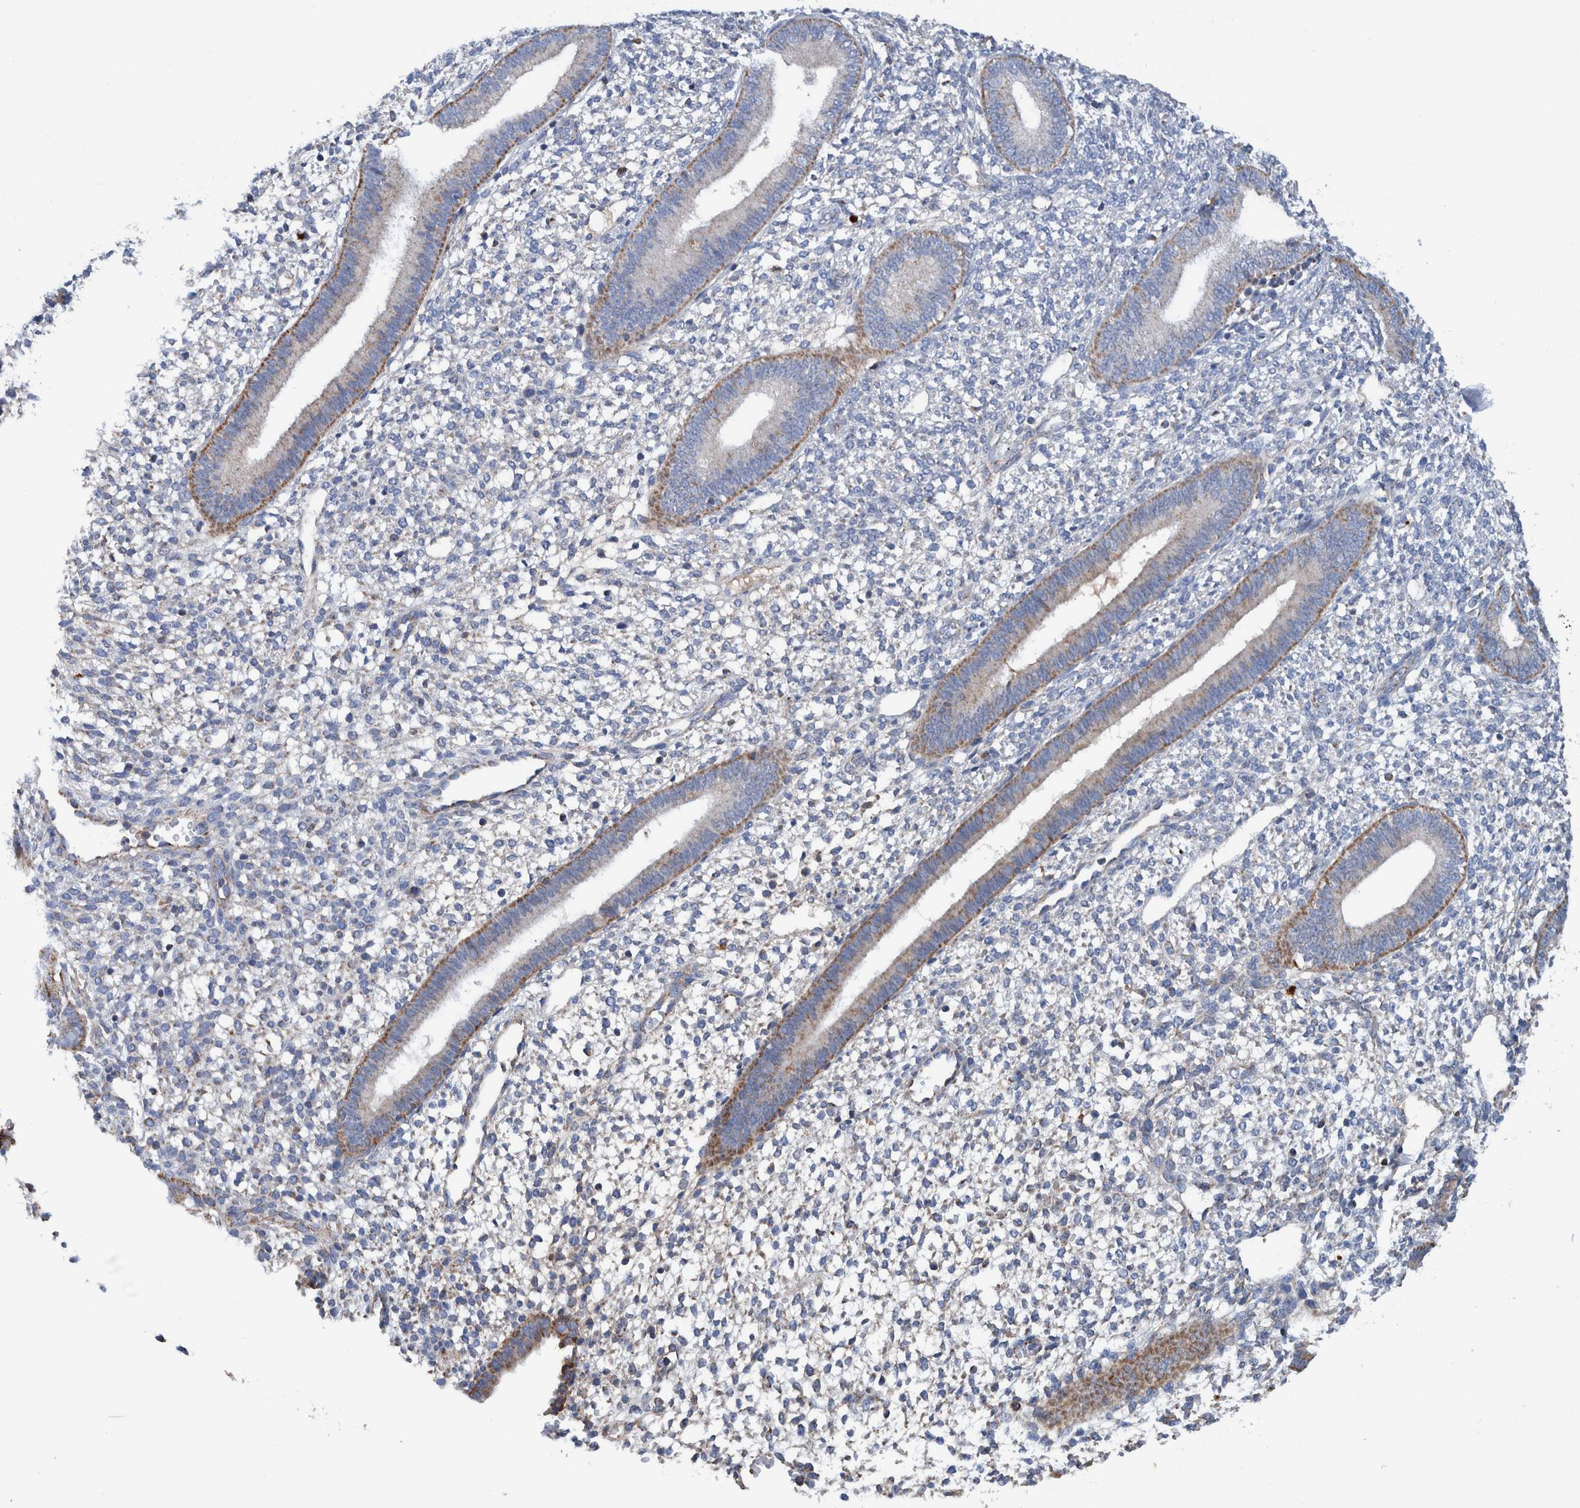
{"staining": {"intensity": "negative", "quantity": "none", "location": "none"}, "tissue": "endometrium", "cell_type": "Cells in endometrial stroma", "image_type": "normal", "snomed": [{"axis": "morphology", "description": "Normal tissue, NOS"}, {"axis": "topography", "description": "Endometrium"}], "caption": "A histopathology image of human endometrium is negative for staining in cells in endometrial stroma. (Stains: DAB (3,3'-diaminobenzidine) IHC with hematoxylin counter stain, Microscopy: brightfield microscopy at high magnification).", "gene": "DECR1", "patient": {"sex": "female", "age": 46}}